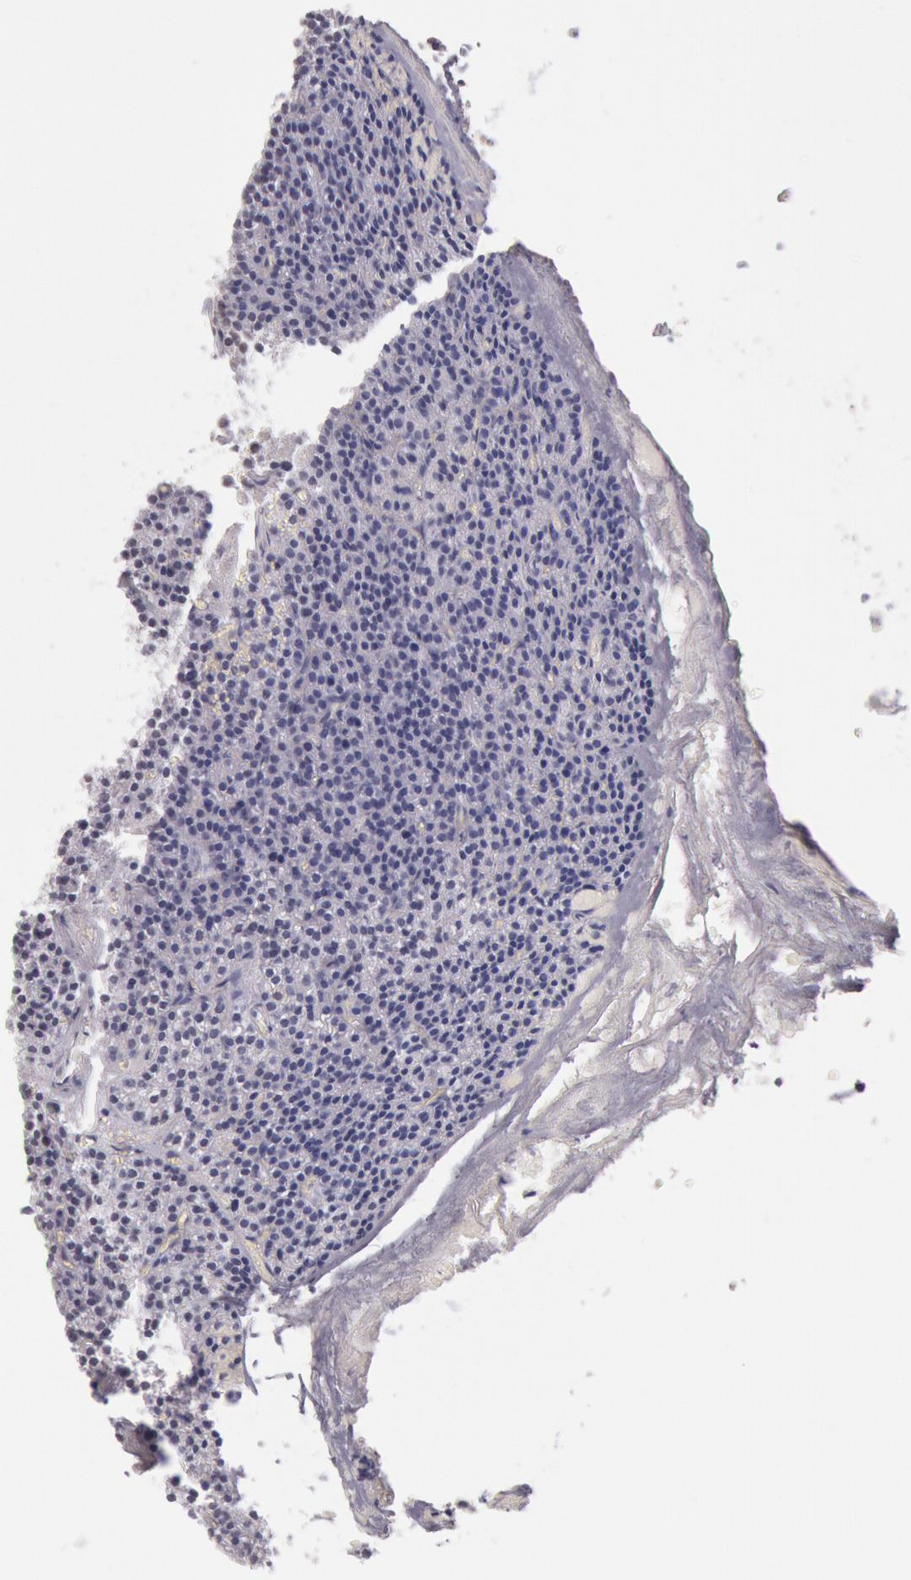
{"staining": {"intensity": "weak", "quantity": "<25%", "location": "nuclear"}, "tissue": "parathyroid gland", "cell_type": "Glandular cells", "image_type": "normal", "snomed": [{"axis": "morphology", "description": "Normal tissue, NOS"}, {"axis": "topography", "description": "Parathyroid gland"}], "caption": "Immunohistochemical staining of benign human parathyroid gland reveals no significant staining in glandular cells. (DAB (3,3'-diaminobenzidine) immunohistochemistry (IHC), high magnification).", "gene": "TASL", "patient": {"sex": "male", "age": 57}}